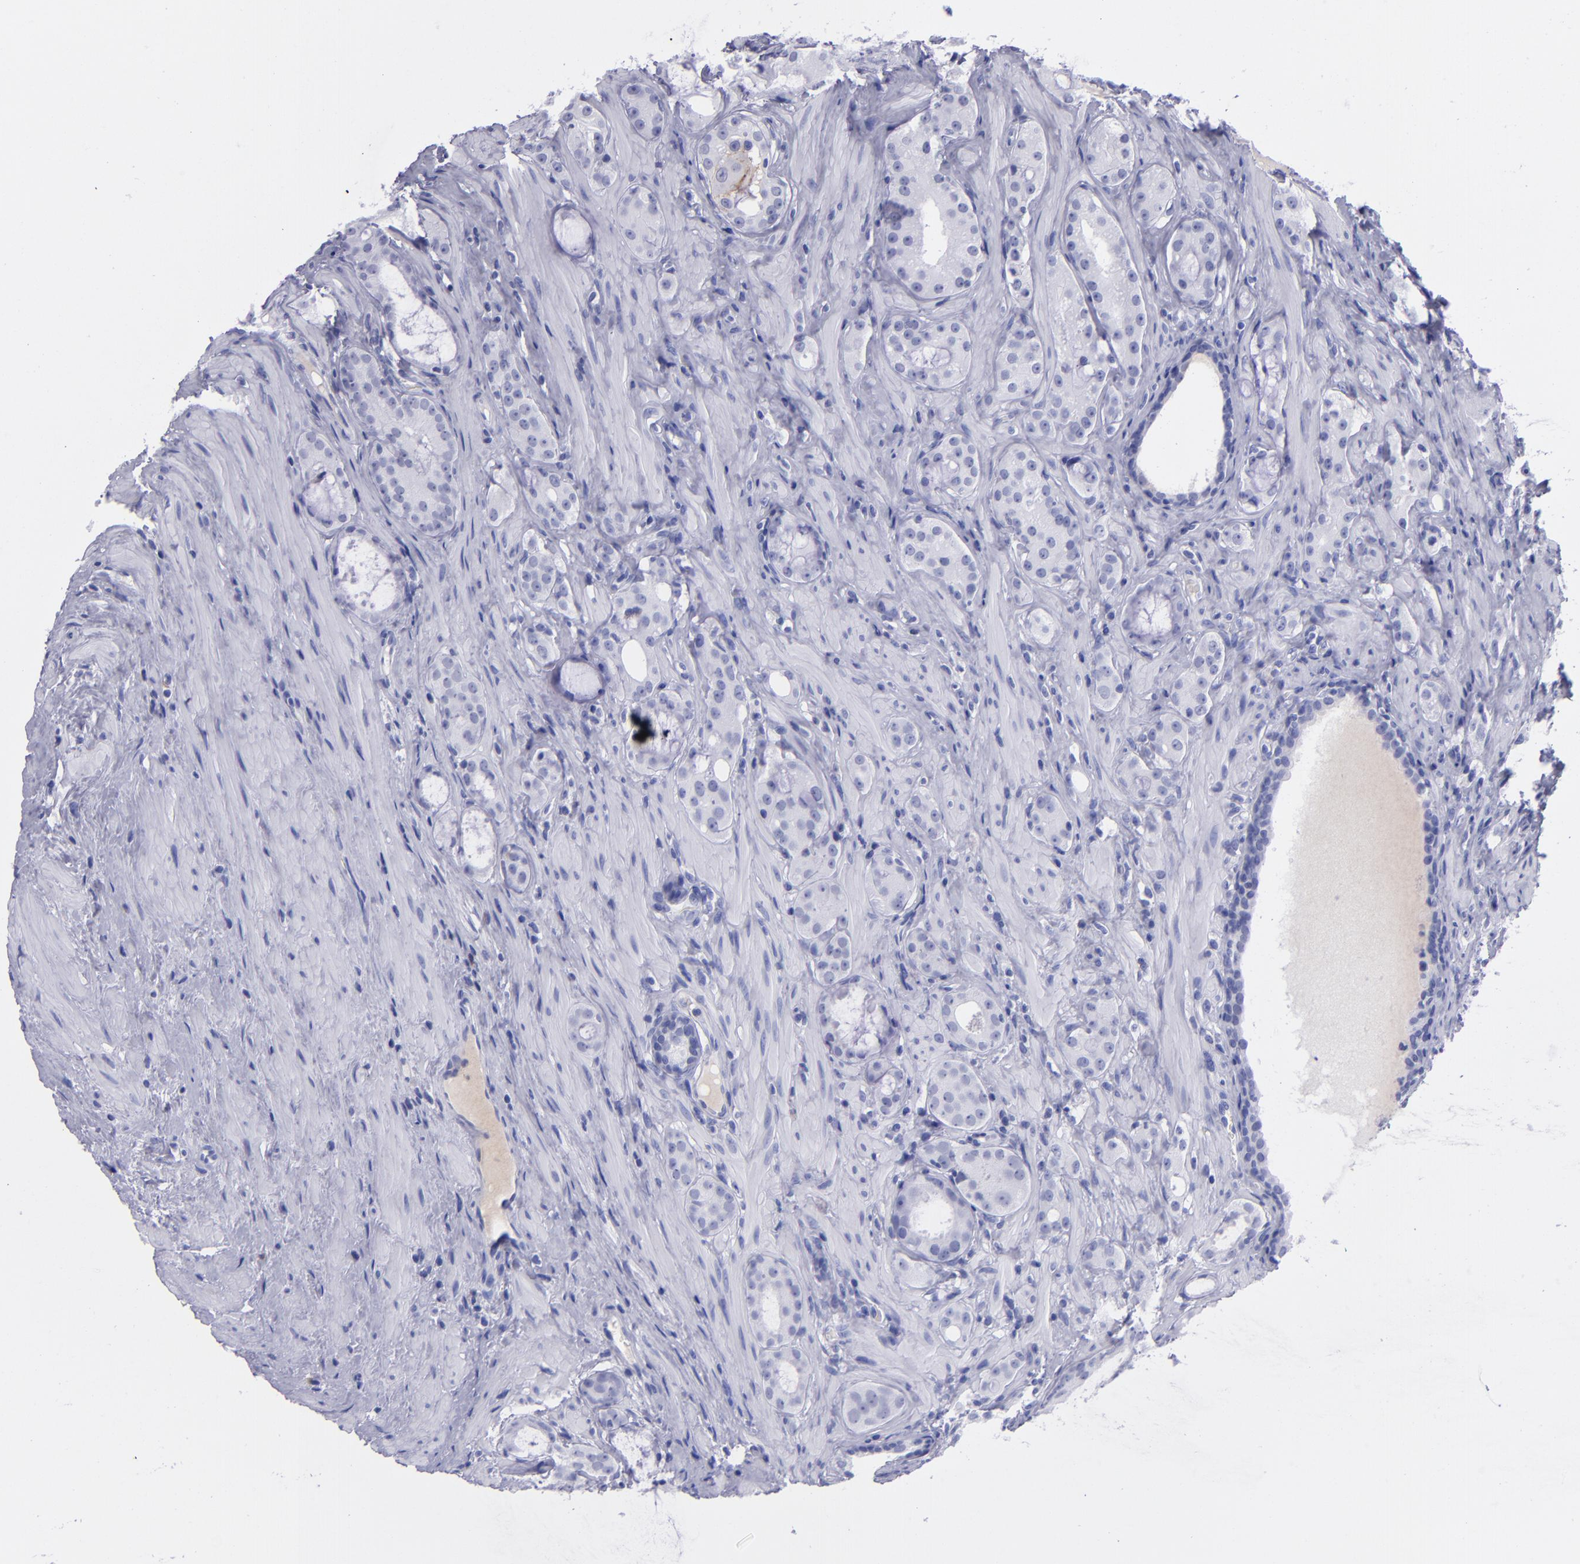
{"staining": {"intensity": "negative", "quantity": "none", "location": "none"}, "tissue": "prostate cancer", "cell_type": "Tumor cells", "image_type": "cancer", "snomed": [{"axis": "morphology", "description": "Adenocarcinoma, Medium grade"}, {"axis": "topography", "description": "Prostate"}], "caption": "Prostate adenocarcinoma (medium-grade) was stained to show a protein in brown. There is no significant expression in tumor cells. (DAB IHC visualized using brightfield microscopy, high magnification).", "gene": "CD37", "patient": {"sex": "male", "age": 73}}